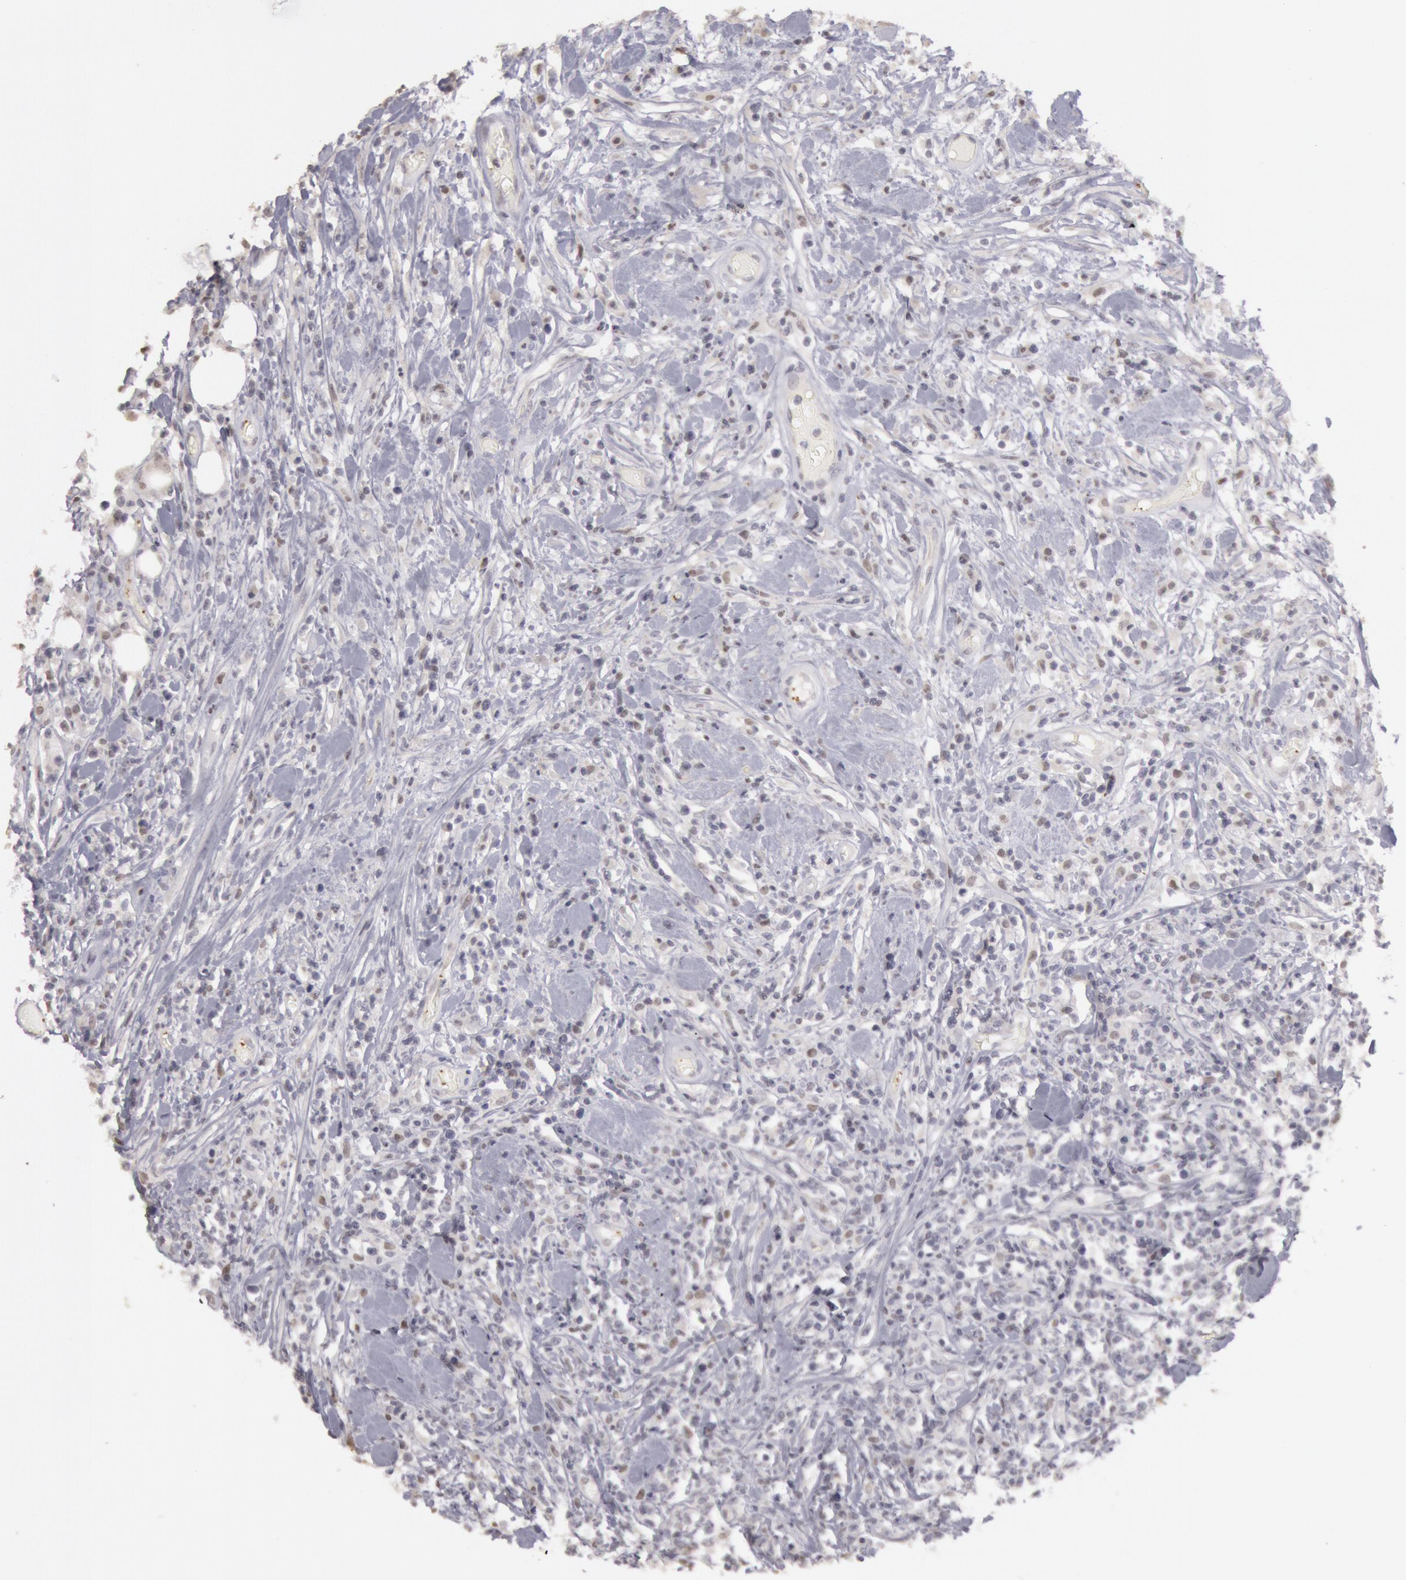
{"staining": {"intensity": "negative", "quantity": "none", "location": "none"}, "tissue": "lymphoma", "cell_type": "Tumor cells", "image_type": "cancer", "snomed": [{"axis": "morphology", "description": "Malignant lymphoma, non-Hodgkin's type, High grade"}, {"axis": "topography", "description": "Colon"}], "caption": "The photomicrograph reveals no significant staining in tumor cells of malignant lymphoma, non-Hodgkin's type (high-grade).", "gene": "RIMBP3C", "patient": {"sex": "male", "age": 82}}